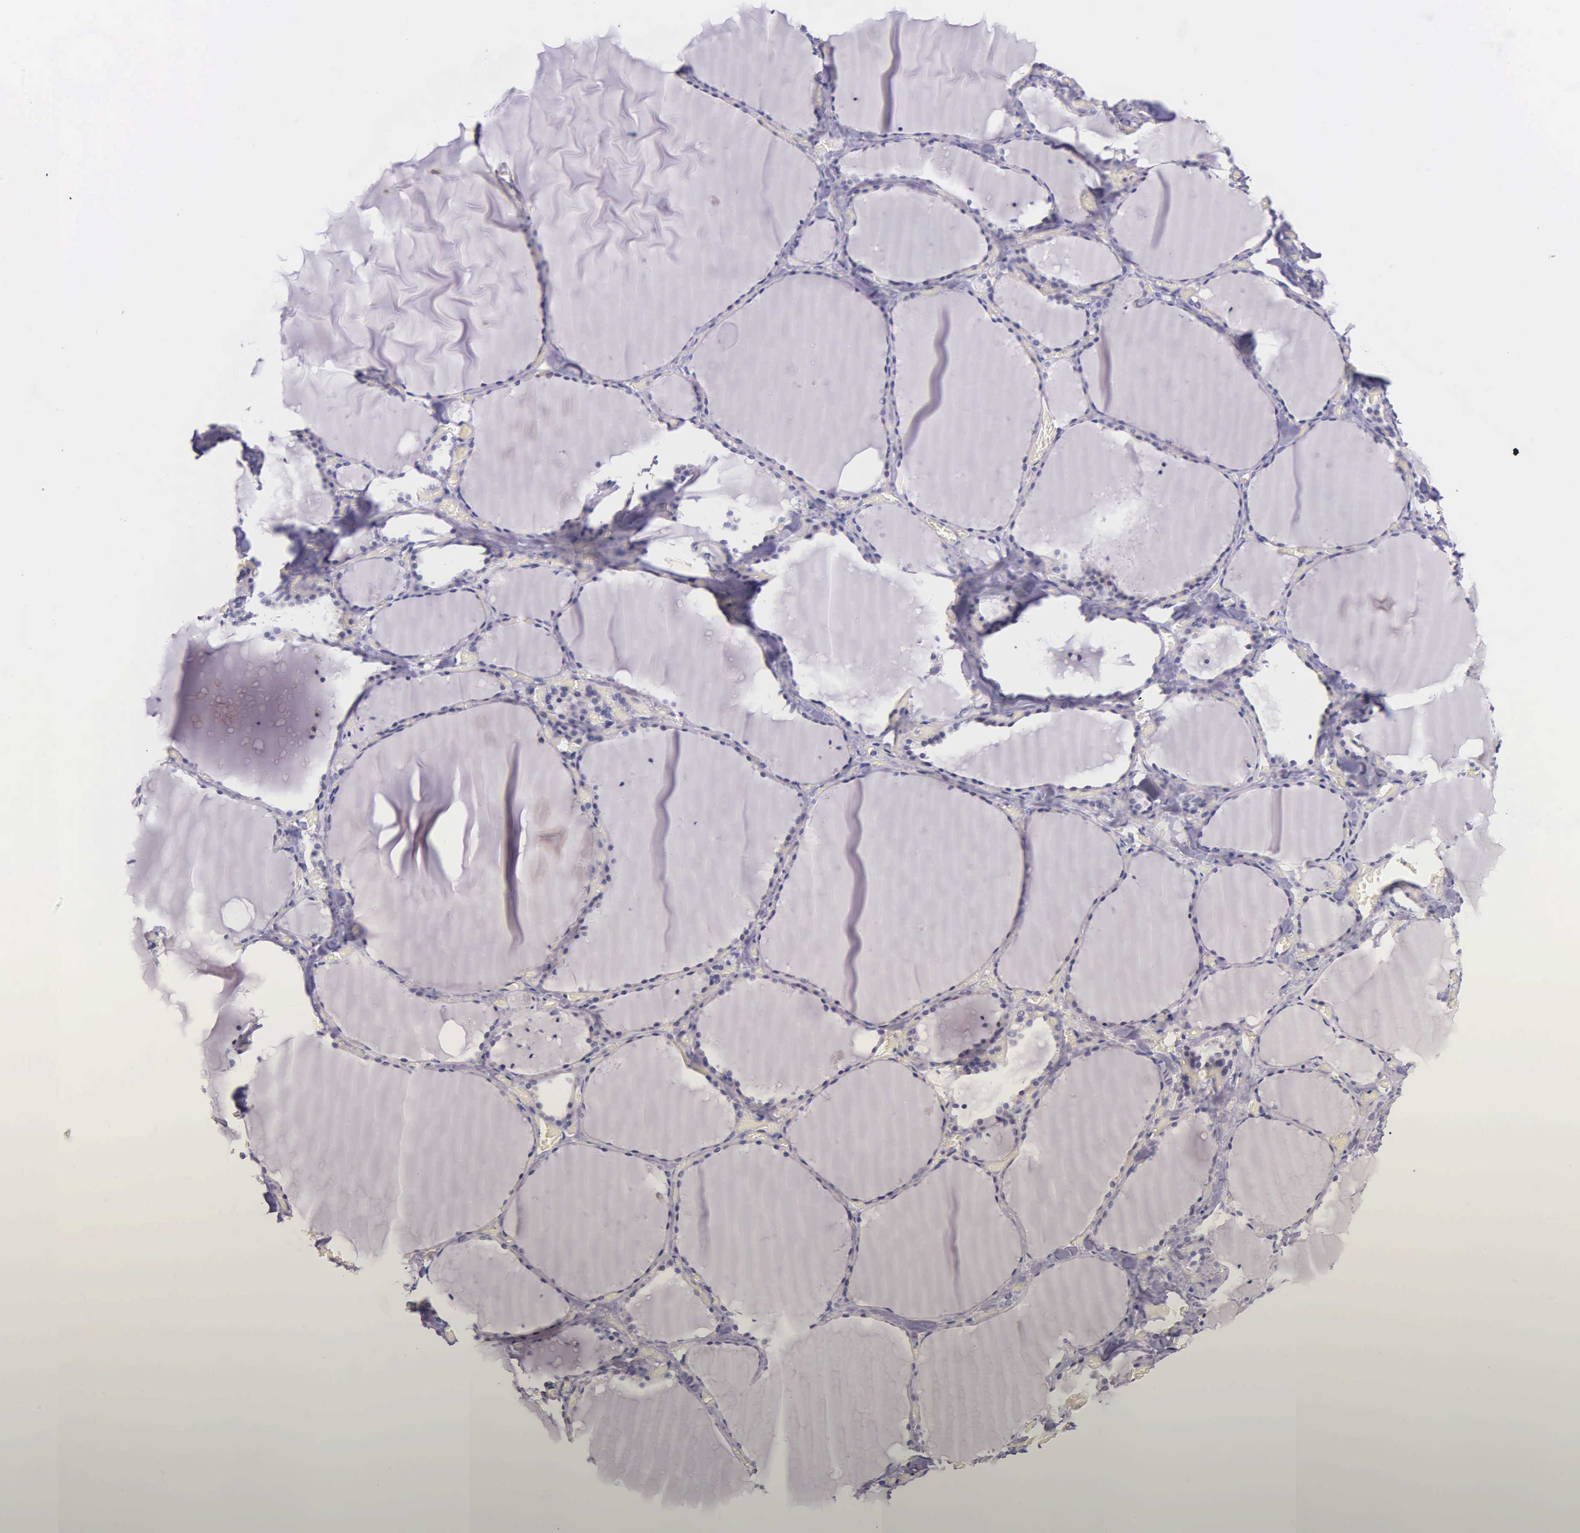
{"staining": {"intensity": "negative", "quantity": "none", "location": "none"}, "tissue": "thyroid gland", "cell_type": "Glandular cells", "image_type": "normal", "snomed": [{"axis": "morphology", "description": "Normal tissue, NOS"}, {"axis": "topography", "description": "Thyroid gland"}], "caption": "Benign thyroid gland was stained to show a protein in brown. There is no significant positivity in glandular cells. (Stains: DAB (3,3'-diaminobenzidine) IHC with hematoxylin counter stain, Microscopy: brightfield microscopy at high magnification).", "gene": "THSD7A", "patient": {"sex": "male", "age": 34}}